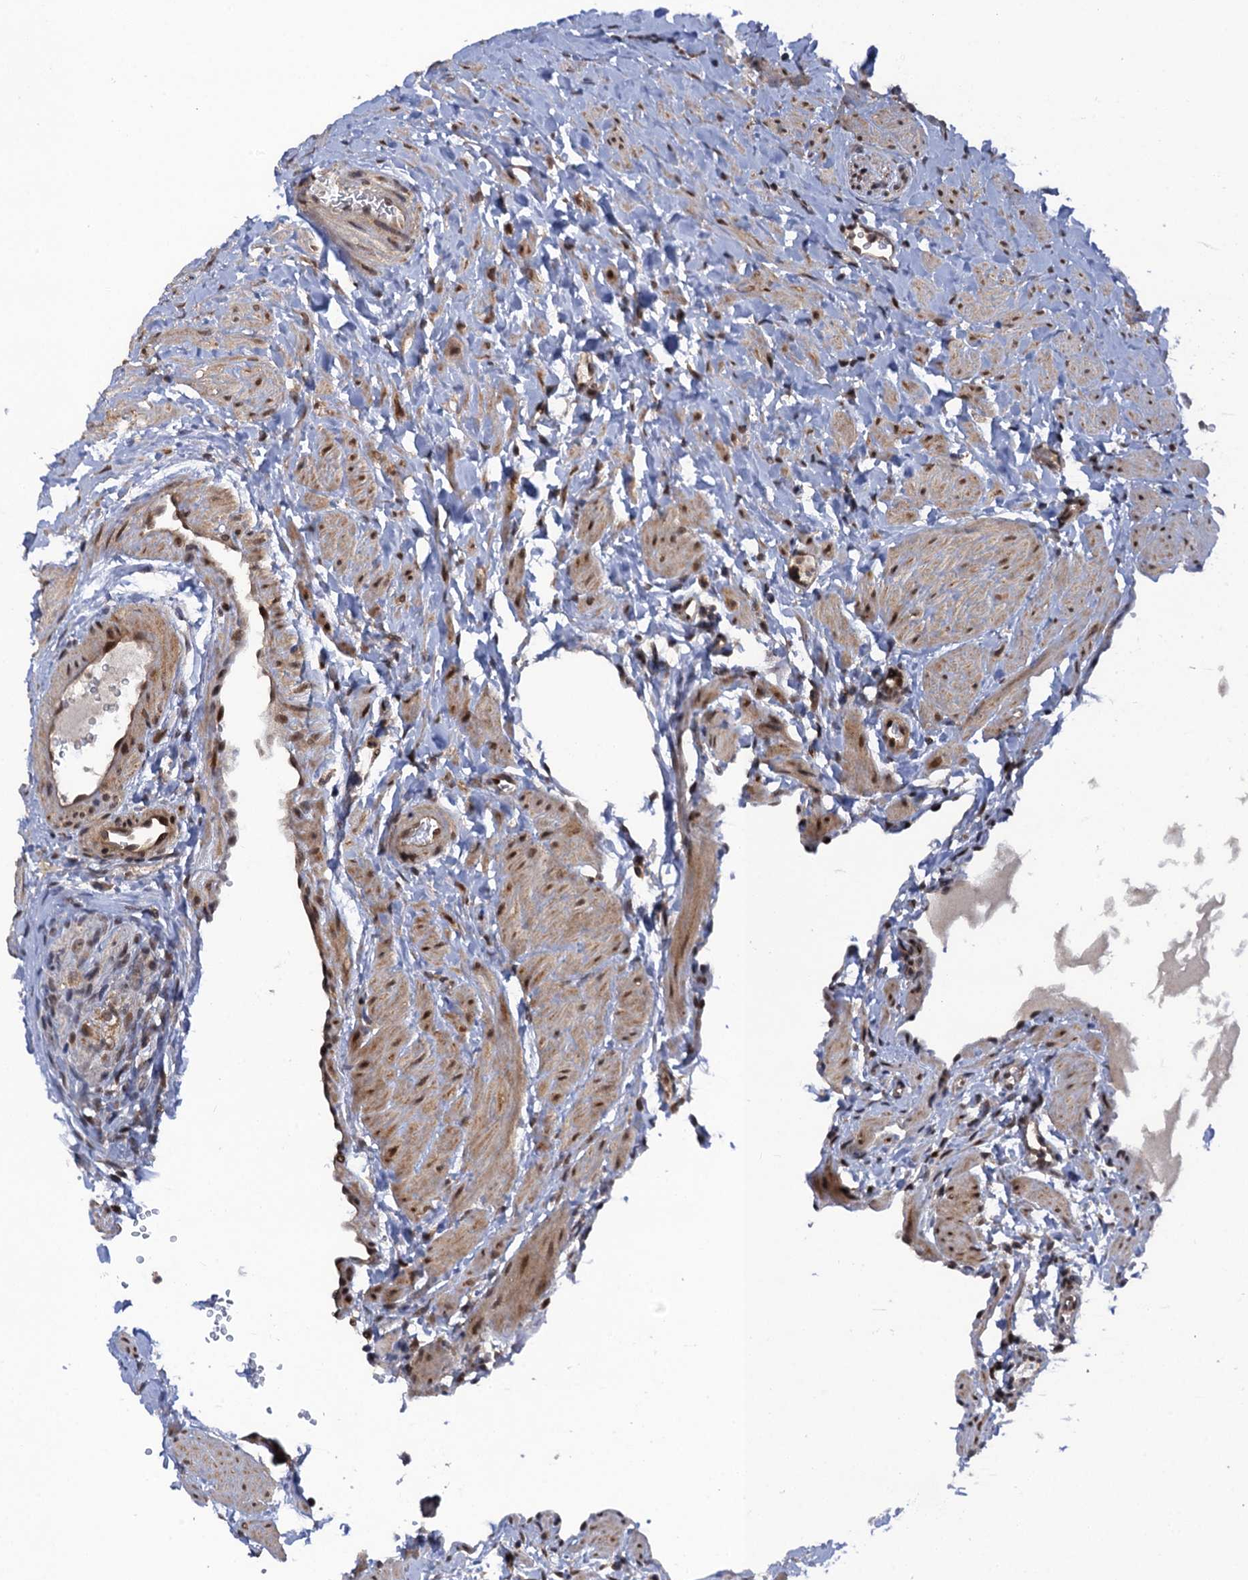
{"staining": {"intensity": "strong", "quantity": ">75%", "location": "cytoplasmic/membranous"}, "tissue": "ovary", "cell_type": "Follicle cells", "image_type": "normal", "snomed": [{"axis": "morphology", "description": "Normal tissue, NOS"}, {"axis": "morphology", "description": "Cyst, NOS"}, {"axis": "topography", "description": "Ovary"}], "caption": "A brown stain shows strong cytoplasmic/membranous staining of a protein in follicle cells of unremarkable human ovary.", "gene": "ZAR1L", "patient": {"sex": "female", "age": 33}}